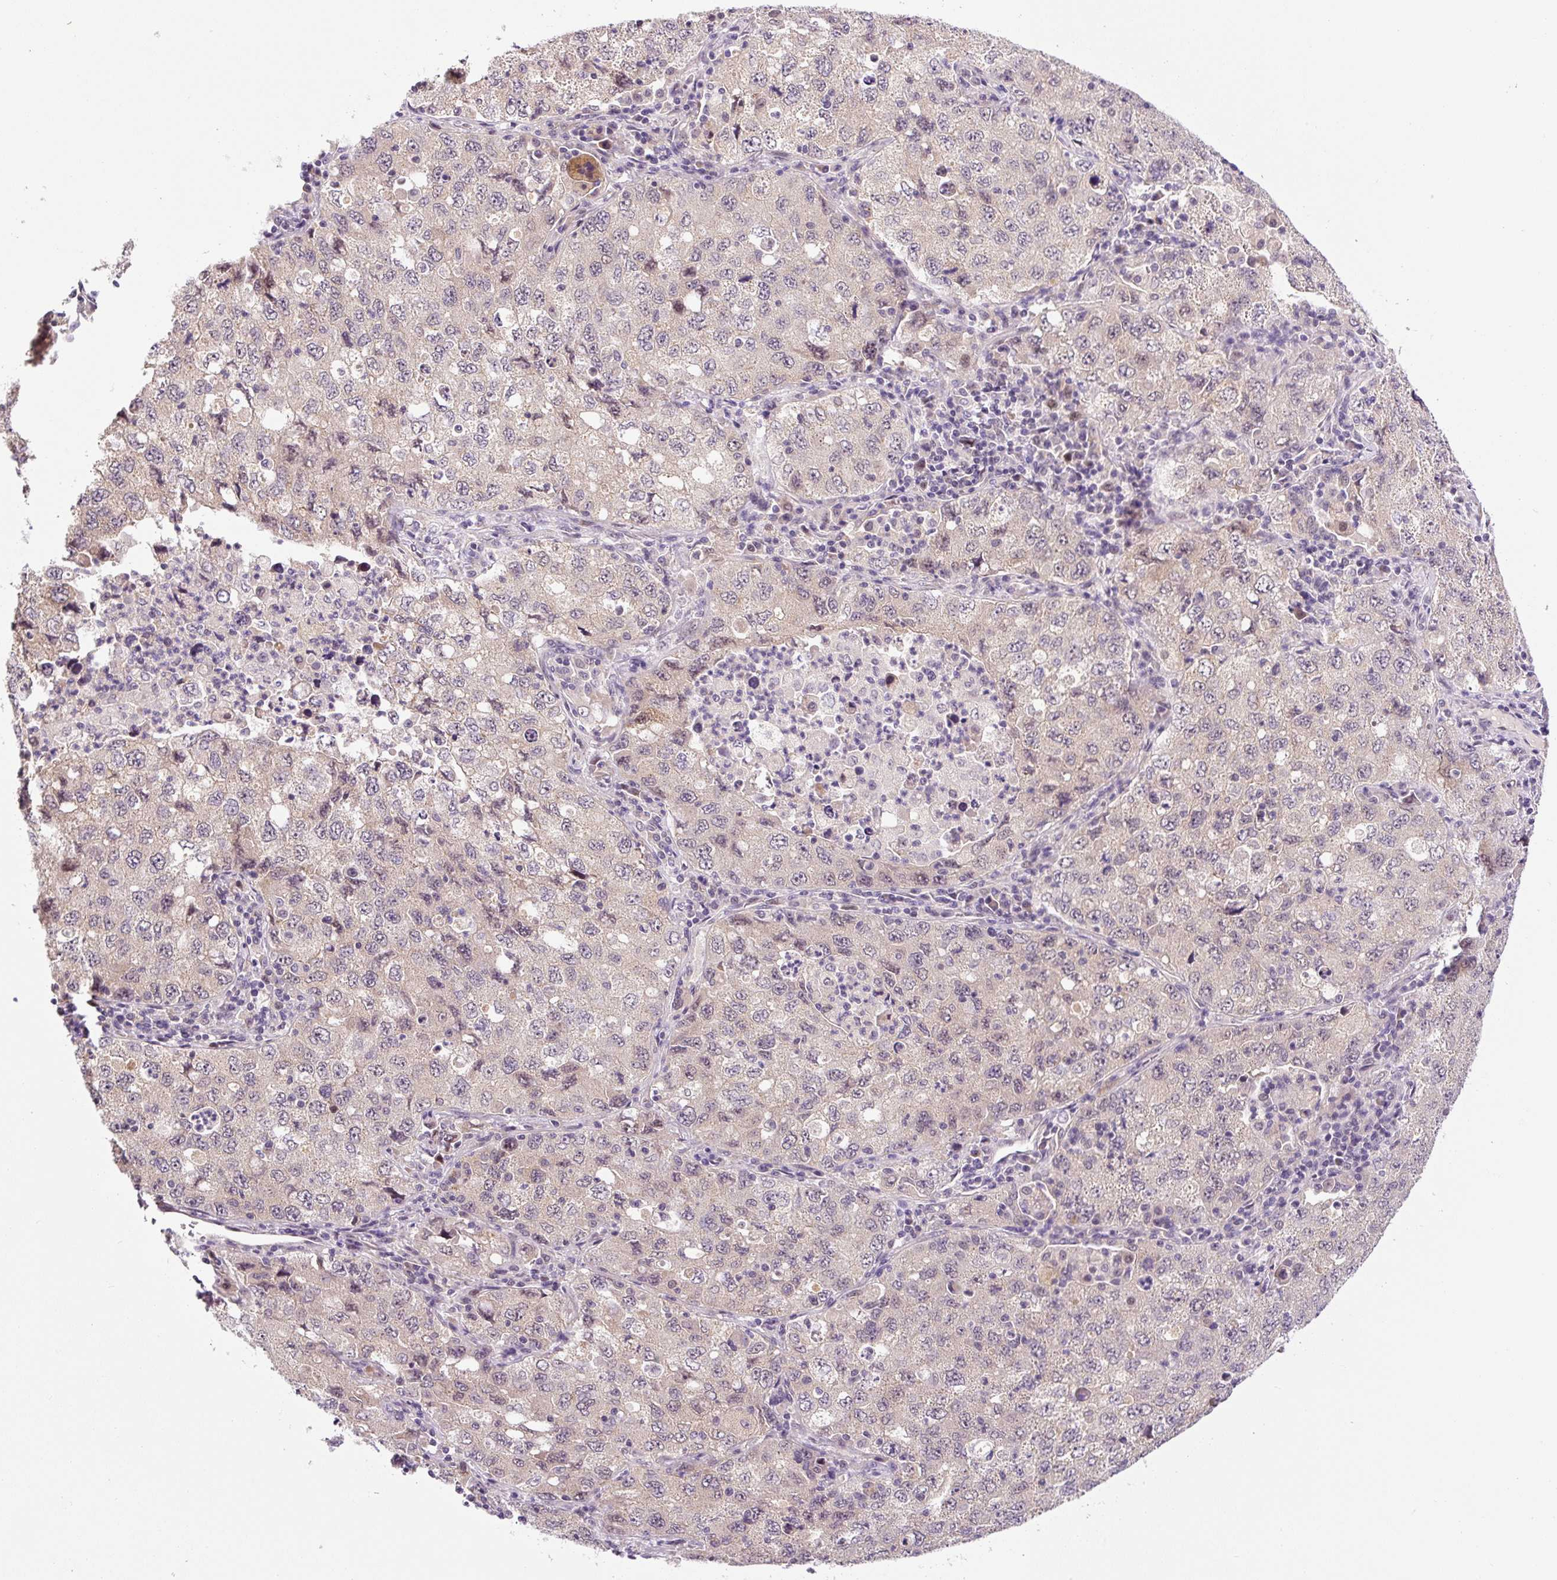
{"staining": {"intensity": "negative", "quantity": "none", "location": "none"}, "tissue": "lung cancer", "cell_type": "Tumor cells", "image_type": "cancer", "snomed": [{"axis": "morphology", "description": "Adenocarcinoma, NOS"}, {"axis": "topography", "description": "Lung"}], "caption": "IHC of lung adenocarcinoma reveals no expression in tumor cells.", "gene": "PRKAA2", "patient": {"sex": "female", "age": 57}}